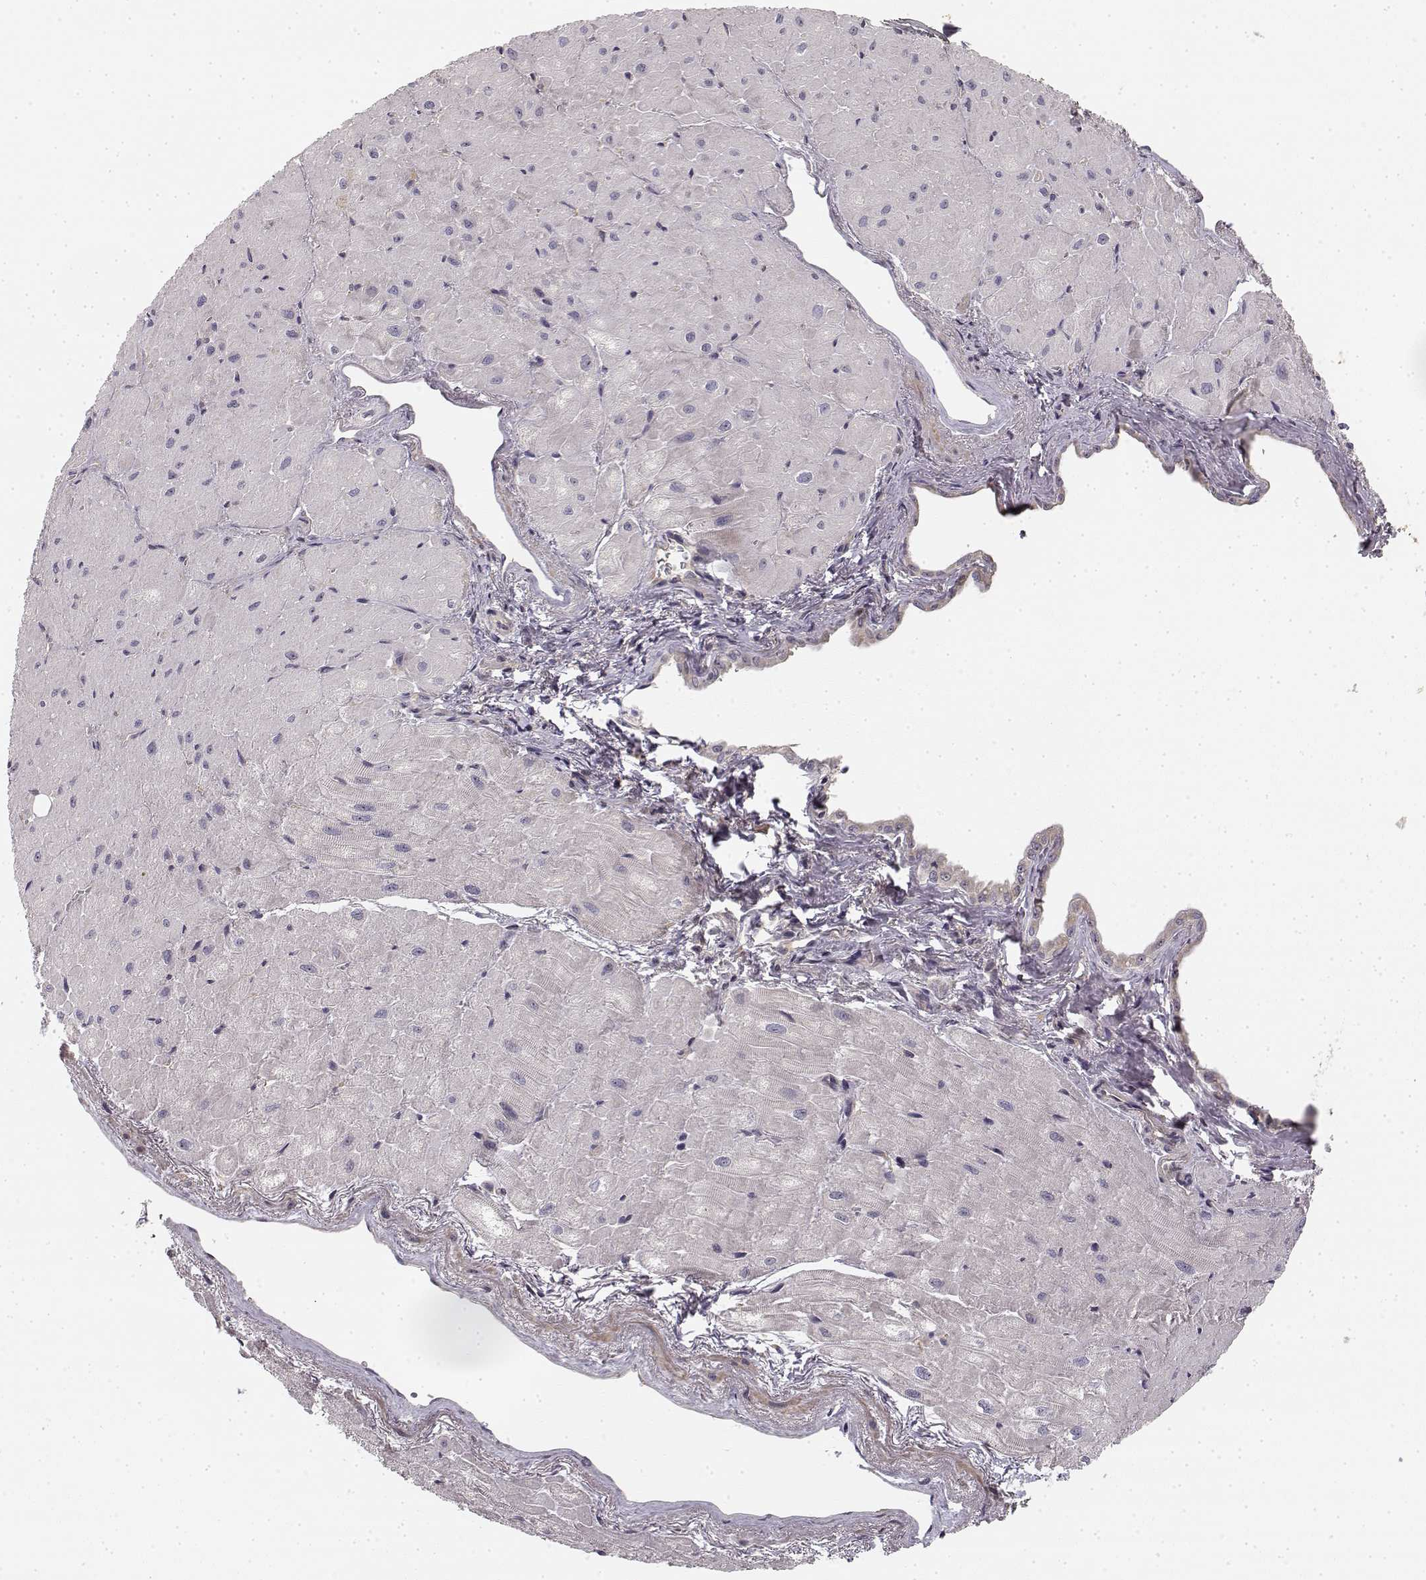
{"staining": {"intensity": "negative", "quantity": "none", "location": "none"}, "tissue": "heart muscle", "cell_type": "Cardiomyocytes", "image_type": "normal", "snomed": [{"axis": "morphology", "description": "Normal tissue, NOS"}, {"axis": "topography", "description": "Heart"}], "caption": "The photomicrograph shows no significant staining in cardiomyocytes of heart muscle.", "gene": "MED12L", "patient": {"sex": "male", "age": 62}}